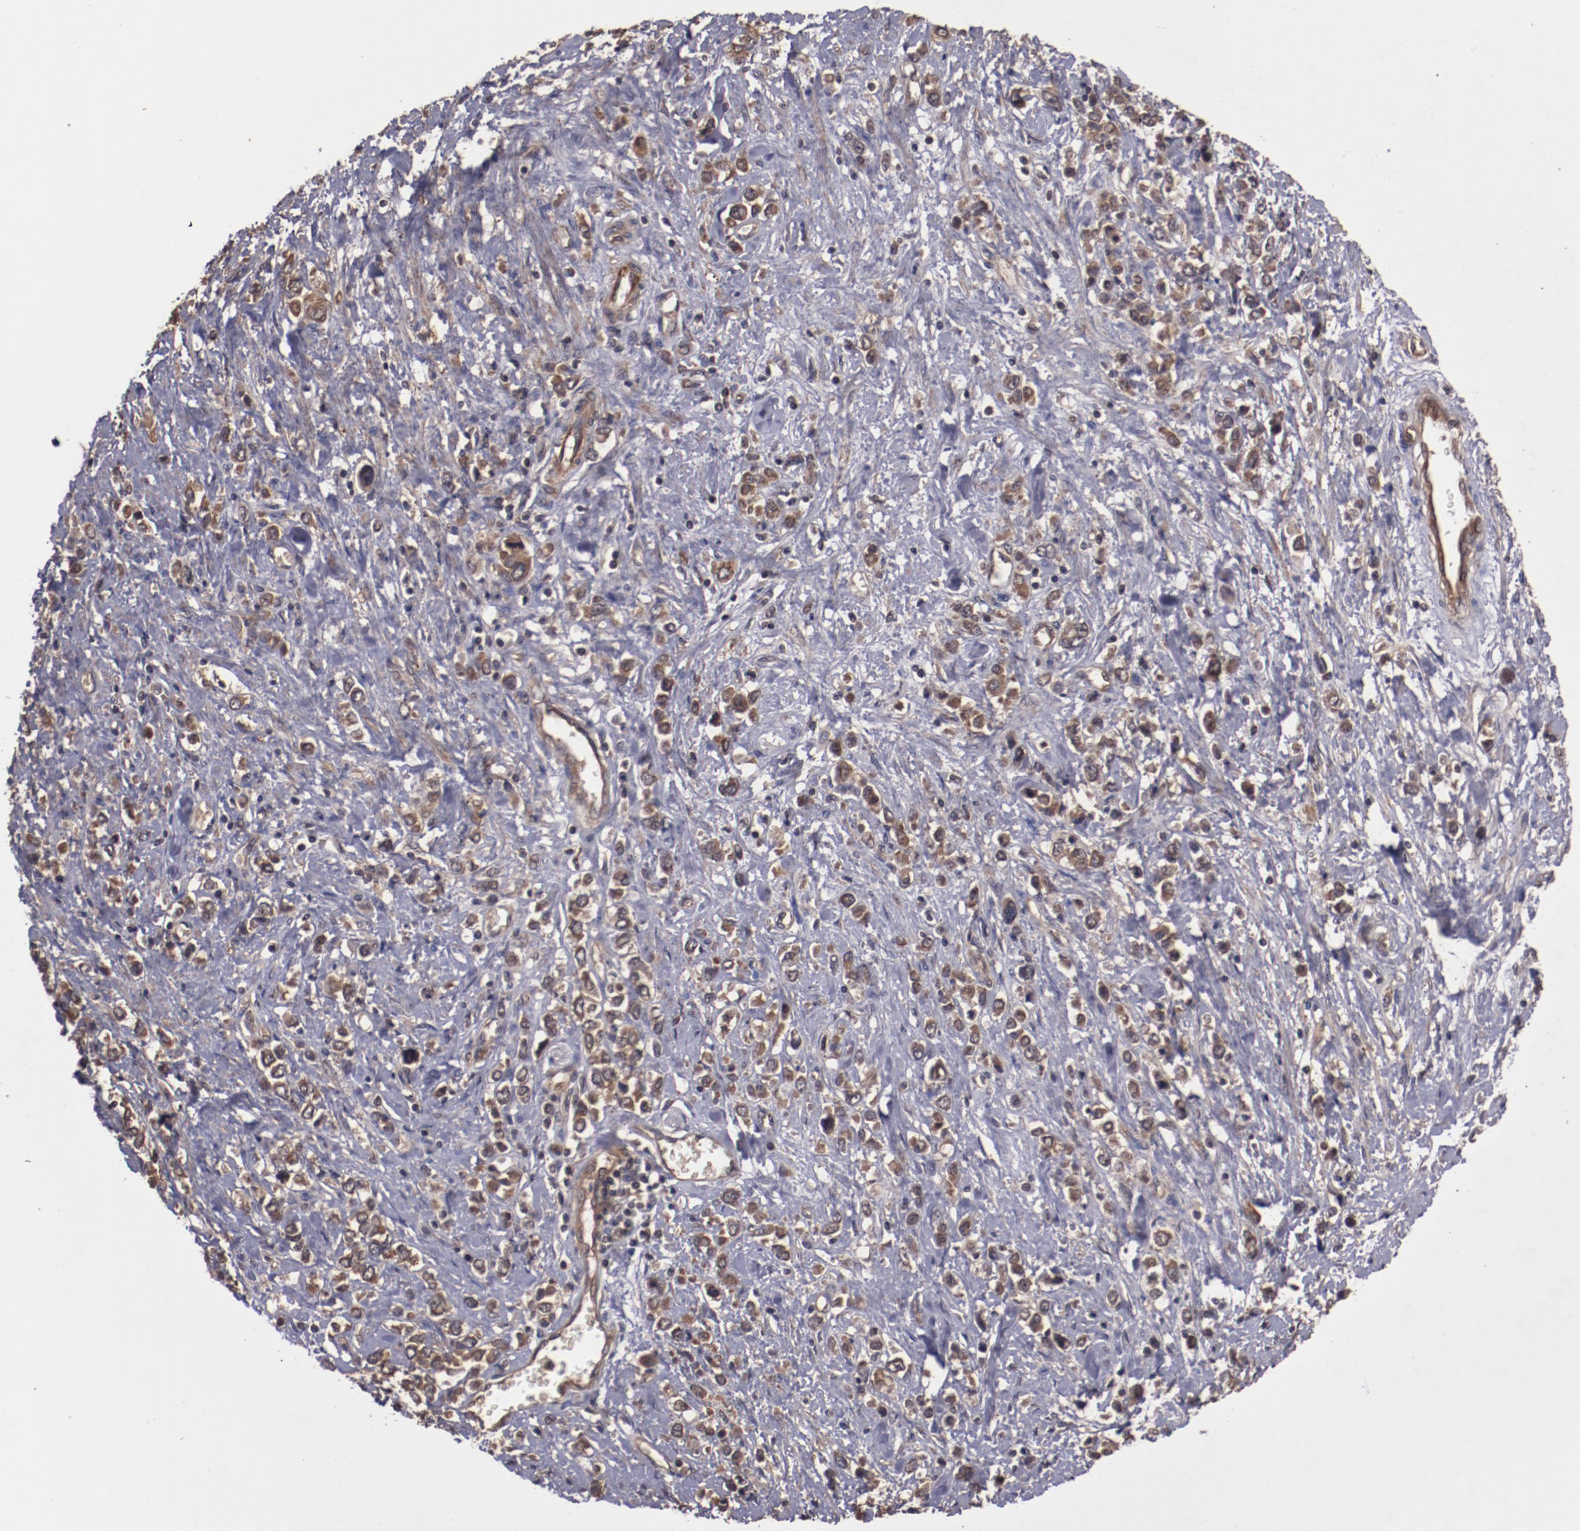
{"staining": {"intensity": "strong", "quantity": ">75%", "location": "cytoplasmic/membranous"}, "tissue": "stomach cancer", "cell_type": "Tumor cells", "image_type": "cancer", "snomed": [{"axis": "morphology", "description": "Adenocarcinoma, NOS"}, {"axis": "topography", "description": "Stomach, upper"}], "caption": "Tumor cells reveal high levels of strong cytoplasmic/membranous positivity in about >75% of cells in adenocarcinoma (stomach).", "gene": "TXNDC16", "patient": {"sex": "male", "age": 76}}